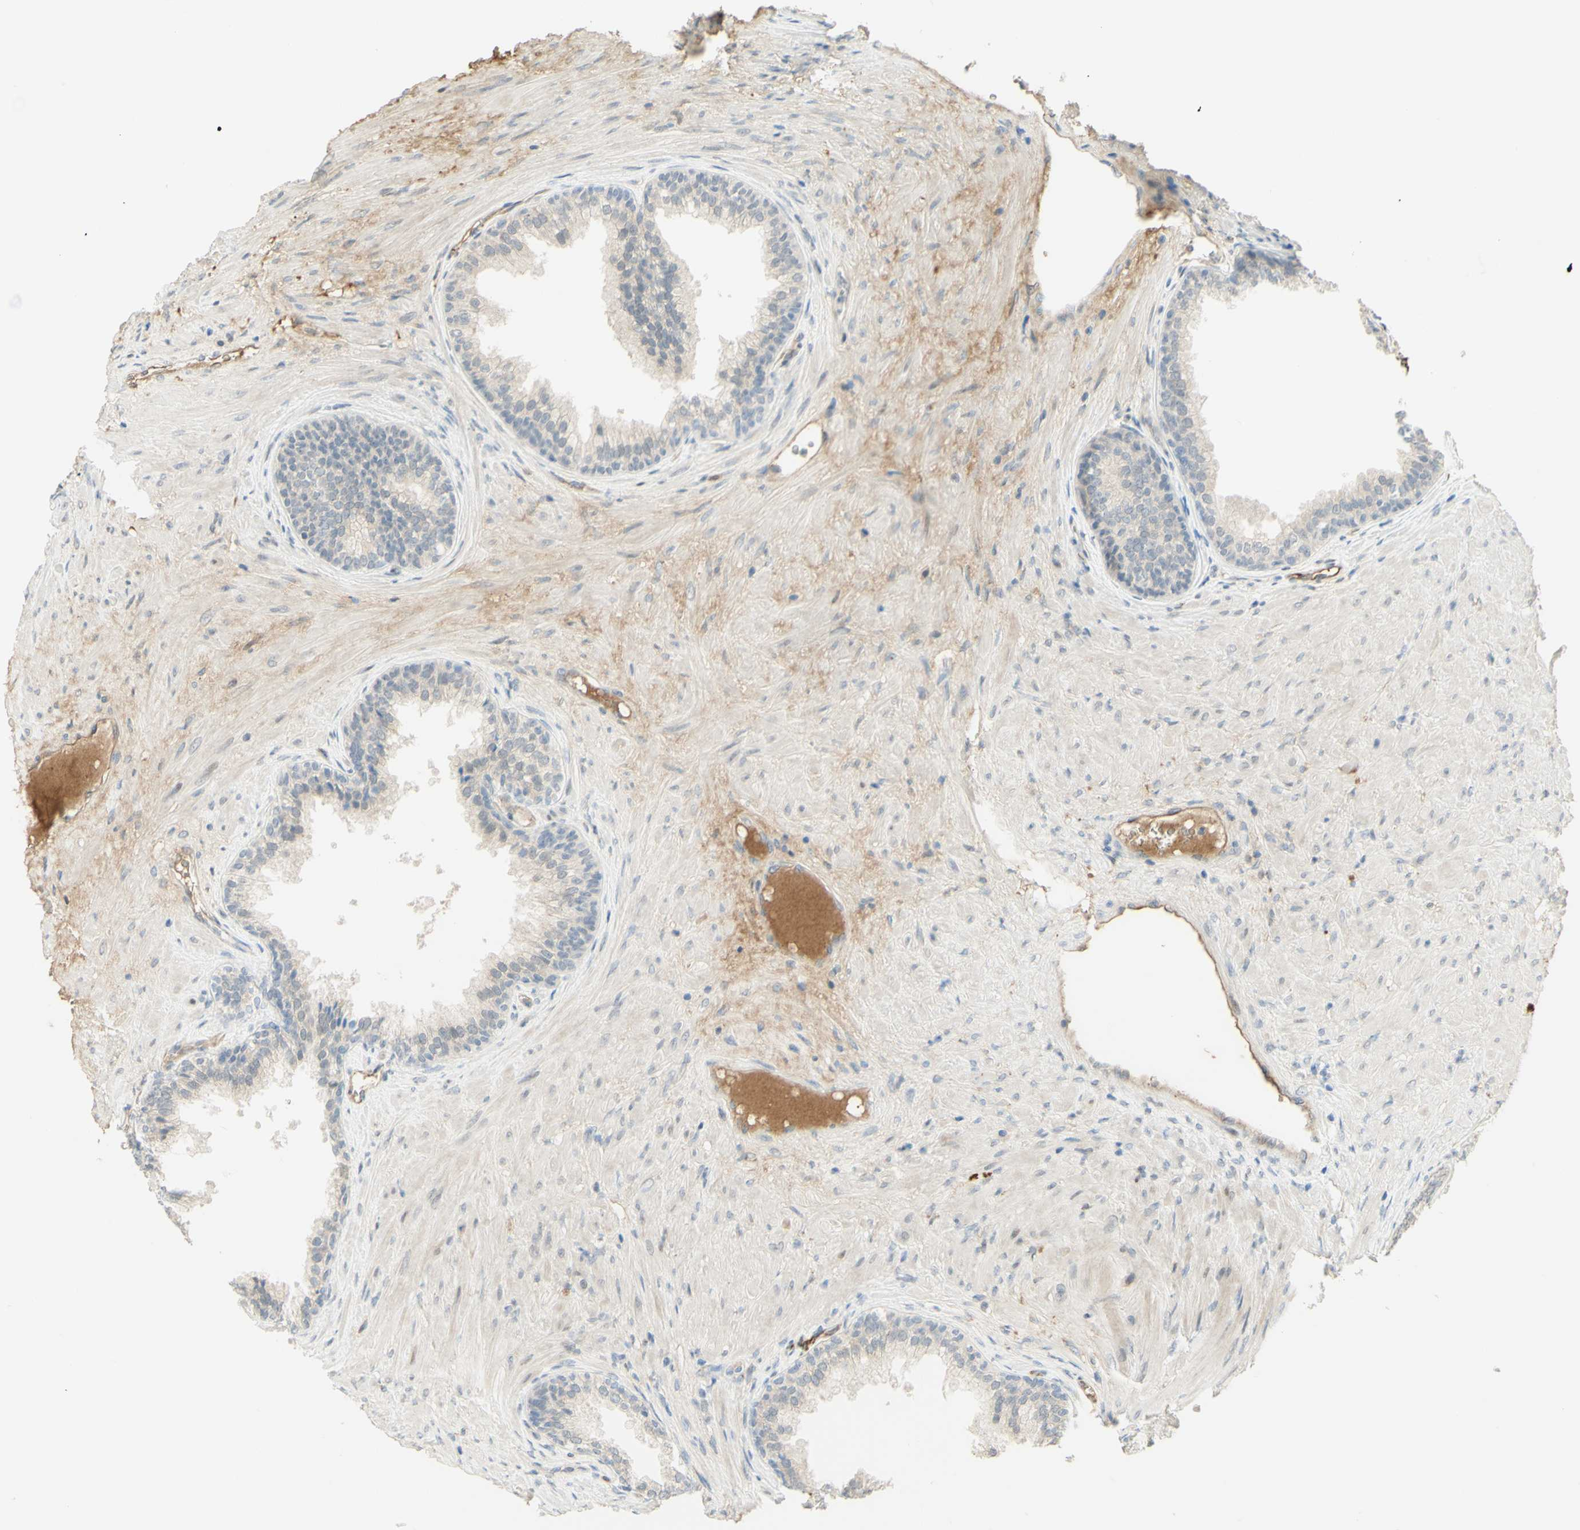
{"staining": {"intensity": "weak", "quantity": "<25%", "location": "cytoplasmic/membranous"}, "tissue": "prostate", "cell_type": "Glandular cells", "image_type": "normal", "snomed": [{"axis": "morphology", "description": "Normal tissue, NOS"}, {"axis": "topography", "description": "Prostate"}], "caption": "Glandular cells show no significant protein positivity in benign prostate. (DAB (3,3'-diaminobenzidine) immunohistochemistry (IHC) visualized using brightfield microscopy, high magnification).", "gene": "ANGPT2", "patient": {"sex": "male", "age": 76}}